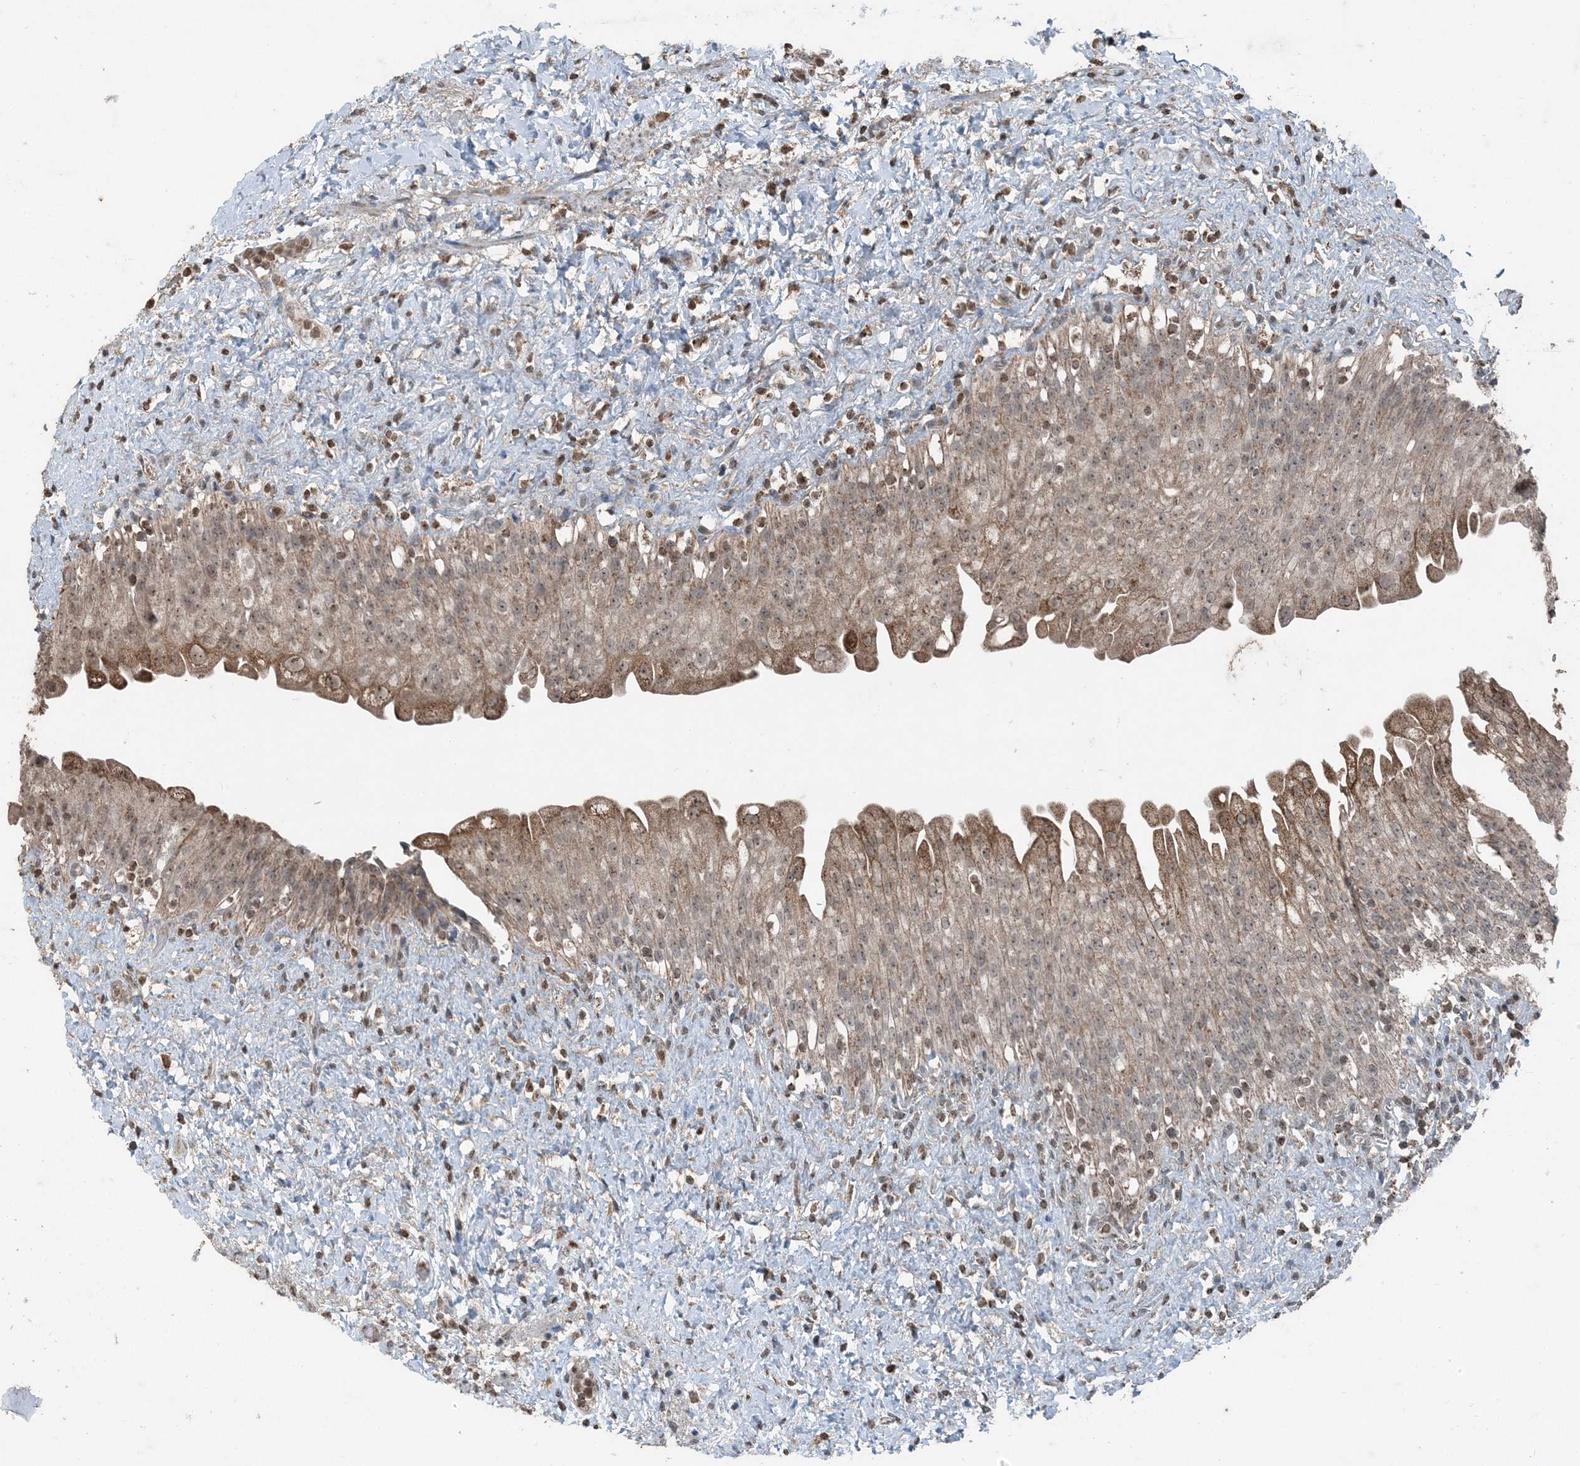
{"staining": {"intensity": "moderate", "quantity": ">75%", "location": "cytoplasmic/membranous,nuclear"}, "tissue": "urinary bladder", "cell_type": "Urothelial cells", "image_type": "normal", "snomed": [{"axis": "morphology", "description": "Normal tissue, NOS"}, {"axis": "topography", "description": "Urinary bladder"}], "caption": "Immunohistochemical staining of benign urinary bladder exhibits moderate cytoplasmic/membranous,nuclear protein staining in about >75% of urothelial cells. (Stains: DAB (3,3'-diaminobenzidine) in brown, nuclei in blue, Microscopy: brightfield microscopy at high magnification).", "gene": "GNL1", "patient": {"sex": "female", "age": 27}}